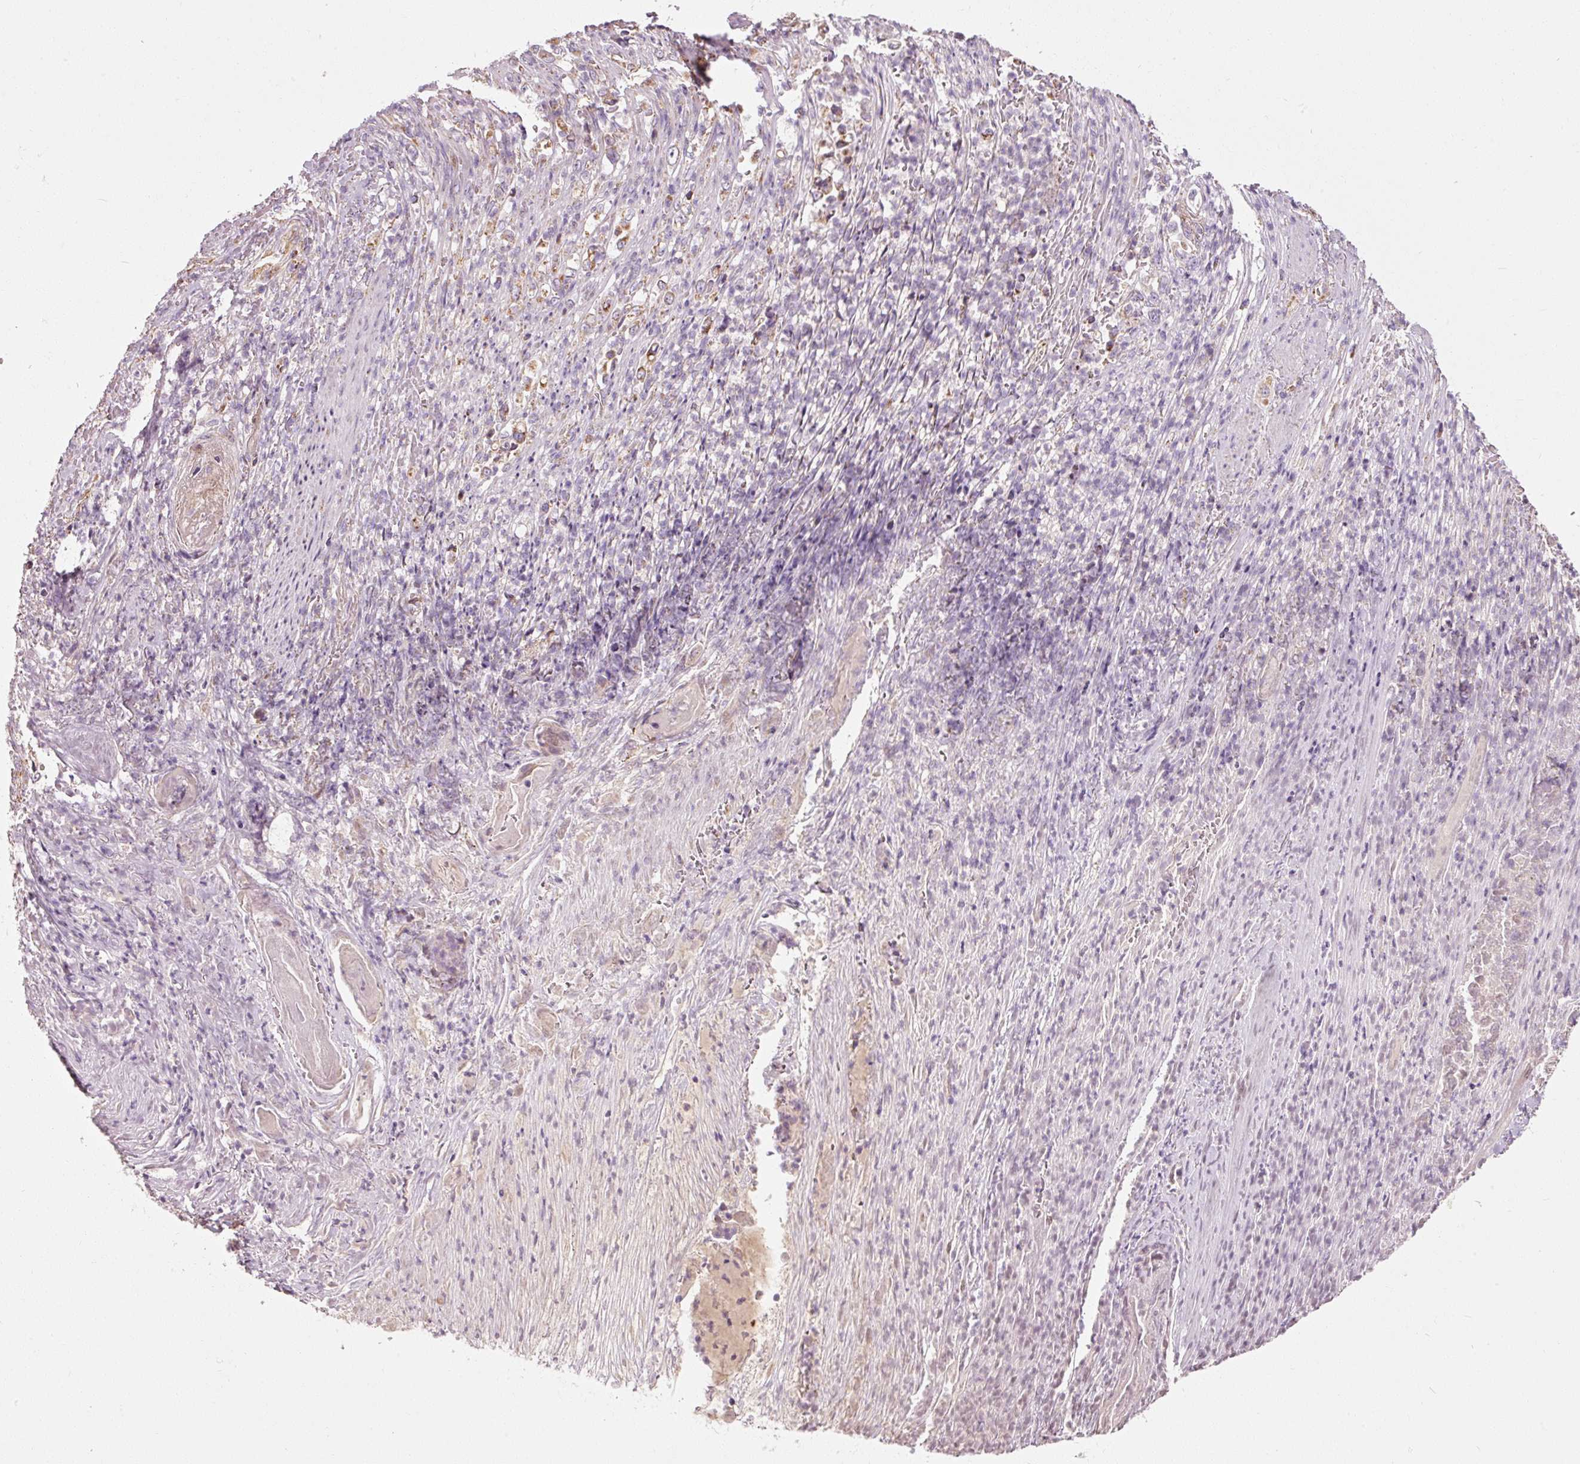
{"staining": {"intensity": "weak", "quantity": "25%-75%", "location": "cytoplasmic/membranous"}, "tissue": "stomach cancer", "cell_type": "Tumor cells", "image_type": "cancer", "snomed": [{"axis": "morphology", "description": "Normal tissue, NOS"}, {"axis": "morphology", "description": "Adenocarcinoma, NOS"}, {"axis": "topography", "description": "Stomach"}], "caption": "This photomicrograph reveals adenocarcinoma (stomach) stained with immunohistochemistry (IHC) to label a protein in brown. The cytoplasmic/membranous of tumor cells show weak positivity for the protein. Nuclei are counter-stained blue.", "gene": "NDUFB4", "patient": {"sex": "female", "age": 79}}